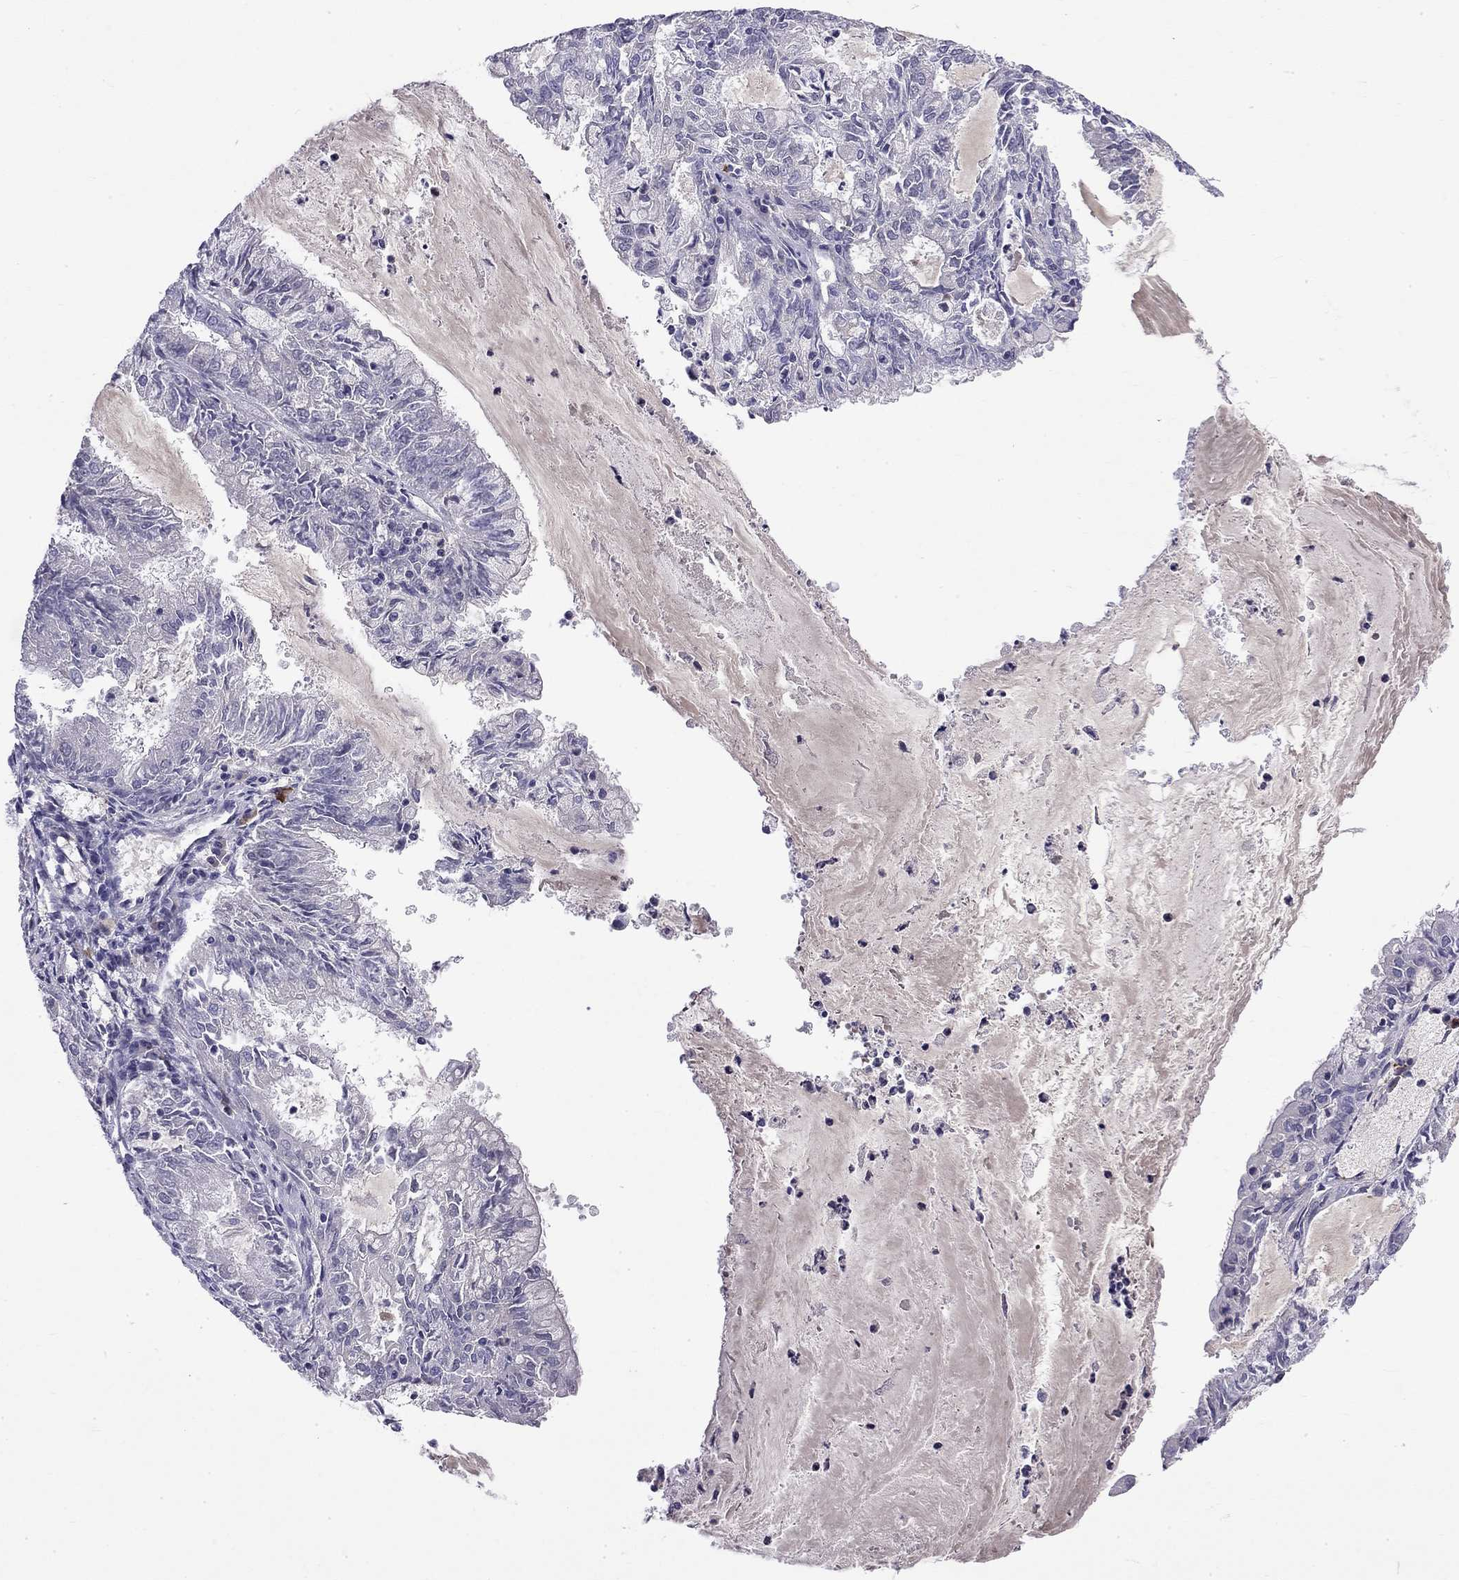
{"staining": {"intensity": "negative", "quantity": "none", "location": "none"}, "tissue": "endometrial cancer", "cell_type": "Tumor cells", "image_type": "cancer", "snomed": [{"axis": "morphology", "description": "Adenocarcinoma, NOS"}, {"axis": "topography", "description": "Endometrium"}], "caption": "High magnification brightfield microscopy of adenocarcinoma (endometrial) stained with DAB (3,3'-diaminobenzidine) (brown) and counterstained with hematoxylin (blue): tumor cells show no significant positivity. (Immunohistochemistry, brightfield microscopy, high magnification).", "gene": "RTL9", "patient": {"sex": "female", "age": 57}}